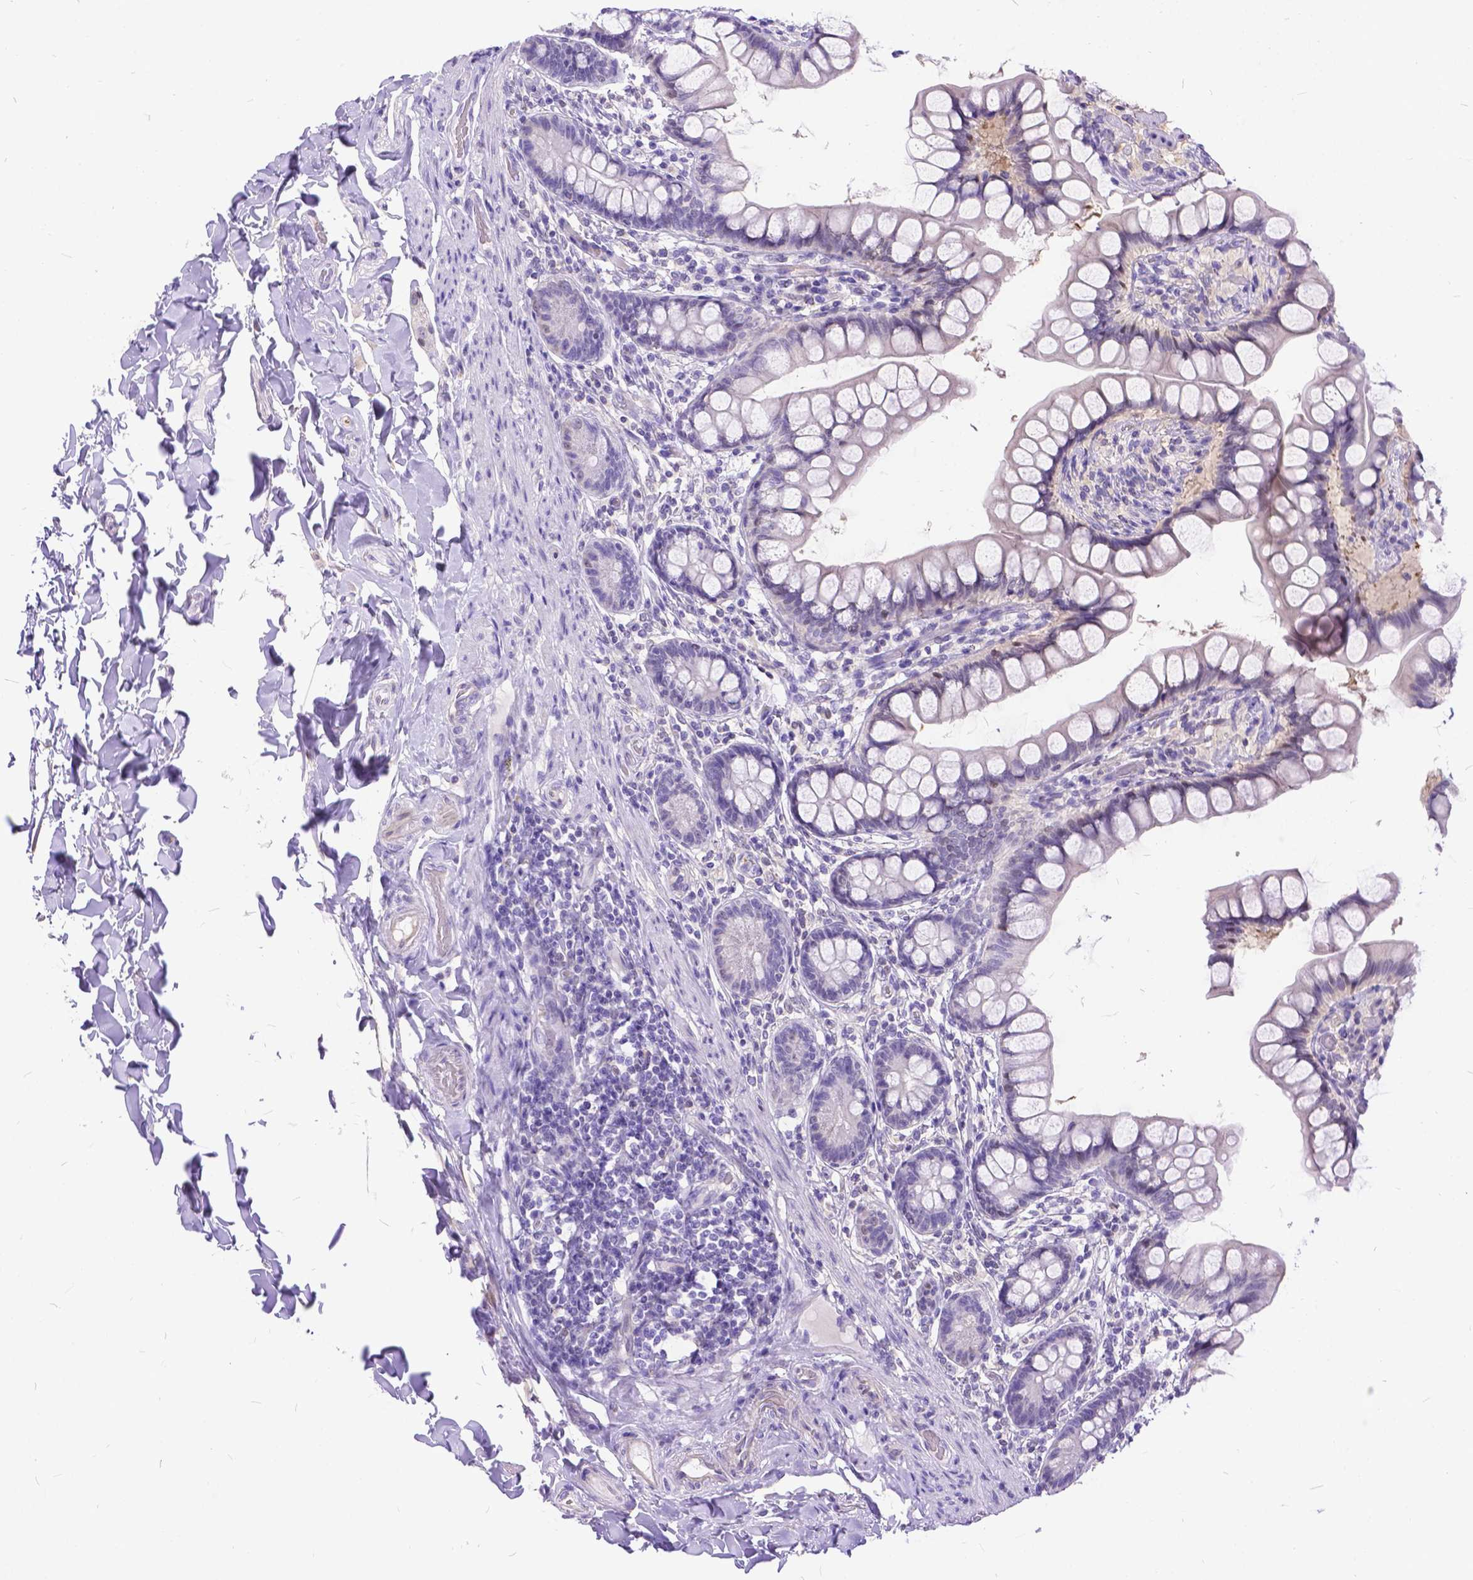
{"staining": {"intensity": "weak", "quantity": "<25%", "location": "nuclear"}, "tissue": "small intestine", "cell_type": "Glandular cells", "image_type": "normal", "snomed": [{"axis": "morphology", "description": "Normal tissue, NOS"}, {"axis": "topography", "description": "Small intestine"}], "caption": "Immunohistochemistry image of normal small intestine: human small intestine stained with DAB exhibits no significant protein staining in glandular cells. The staining was performed using DAB to visualize the protein expression in brown, while the nuclei were stained in blue with hematoxylin (Magnification: 20x).", "gene": "TMEM169", "patient": {"sex": "male", "age": 70}}